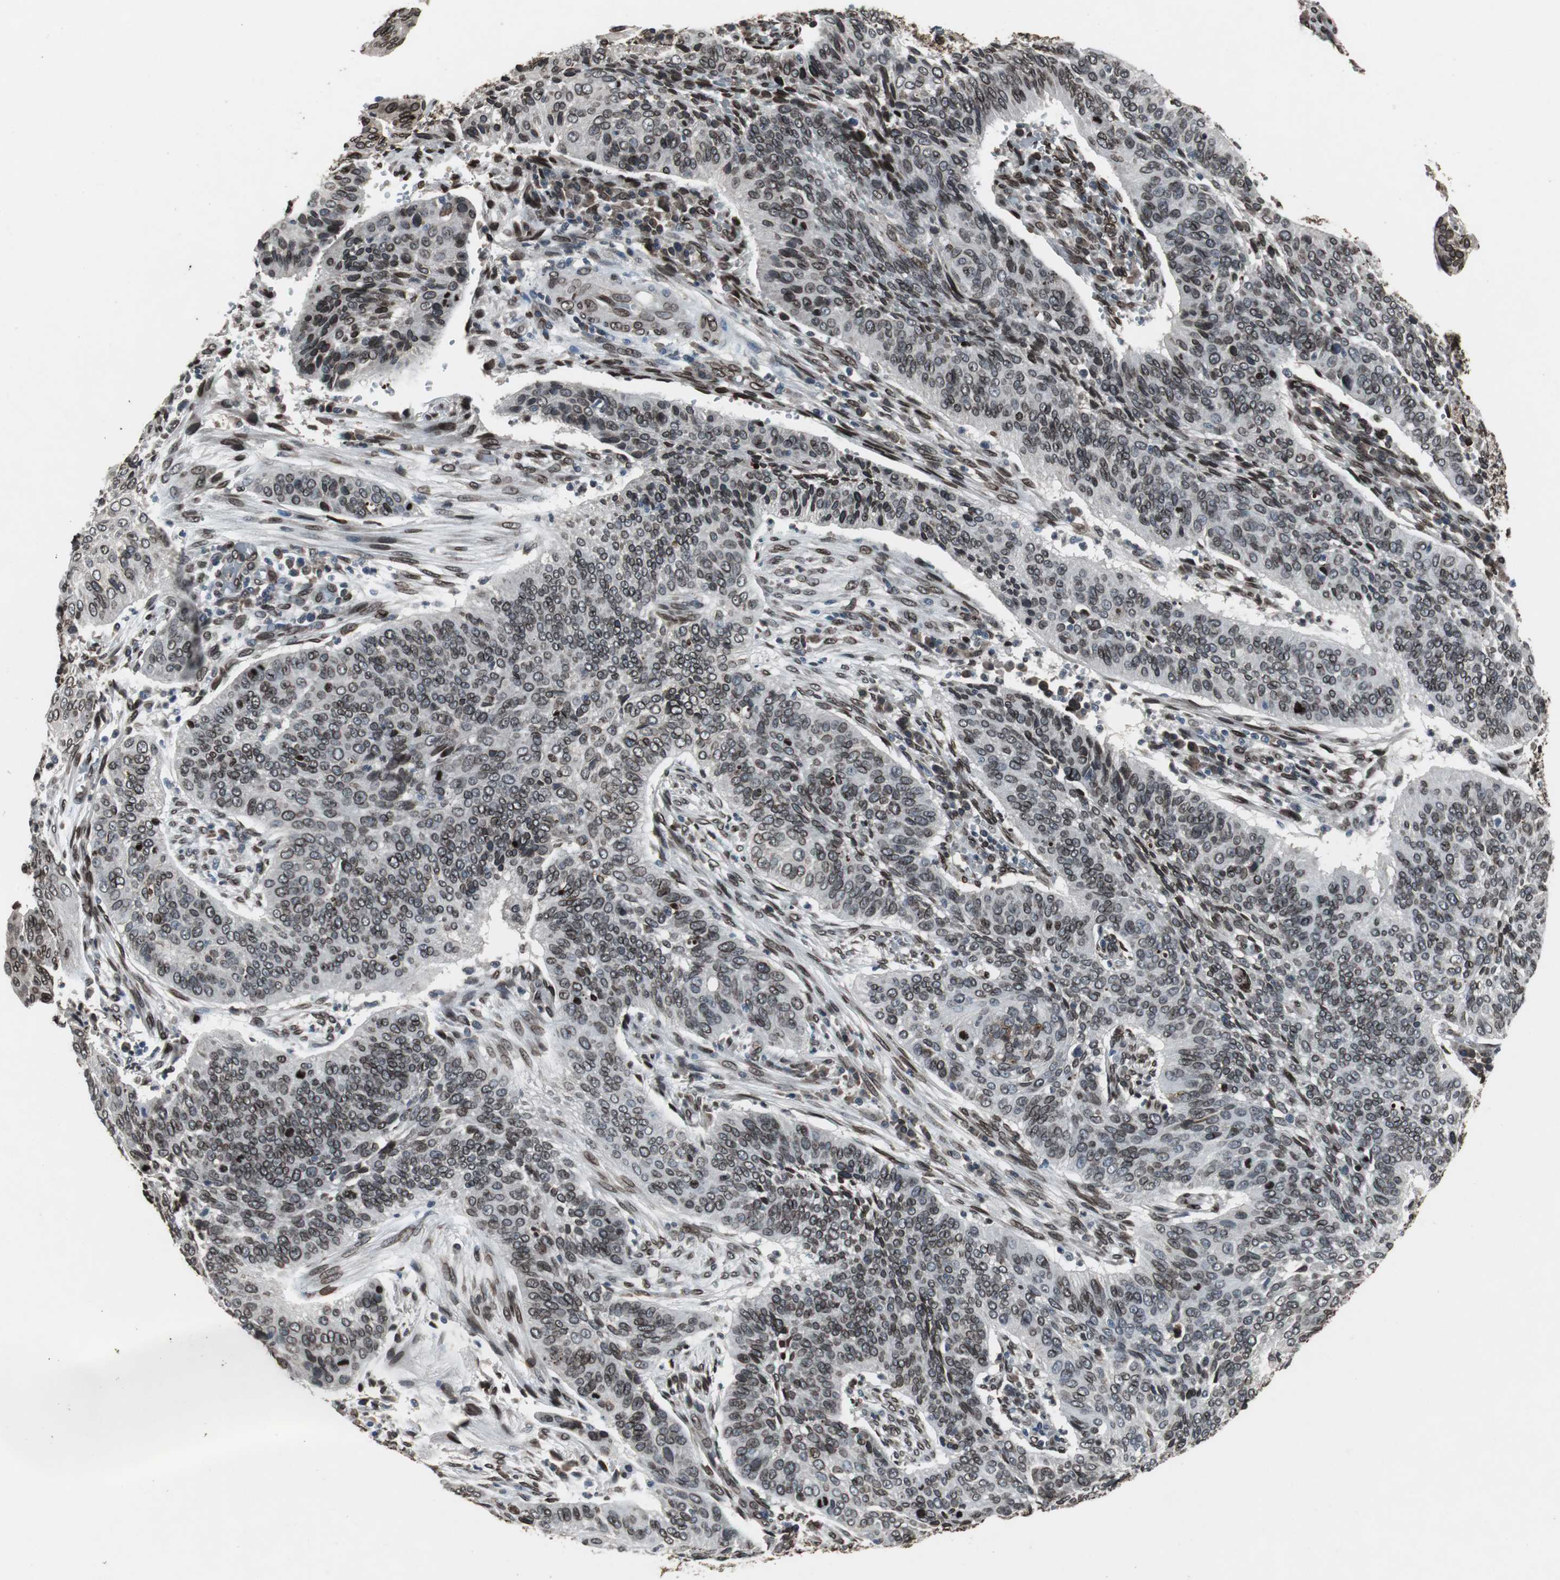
{"staining": {"intensity": "strong", "quantity": ">75%", "location": "cytoplasmic/membranous,nuclear"}, "tissue": "cervical cancer", "cell_type": "Tumor cells", "image_type": "cancer", "snomed": [{"axis": "morphology", "description": "Squamous cell carcinoma, NOS"}, {"axis": "topography", "description": "Cervix"}], "caption": "Brown immunohistochemical staining in human cervical cancer (squamous cell carcinoma) shows strong cytoplasmic/membranous and nuclear expression in approximately >75% of tumor cells.", "gene": "LMNA", "patient": {"sex": "female", "age": 39}}